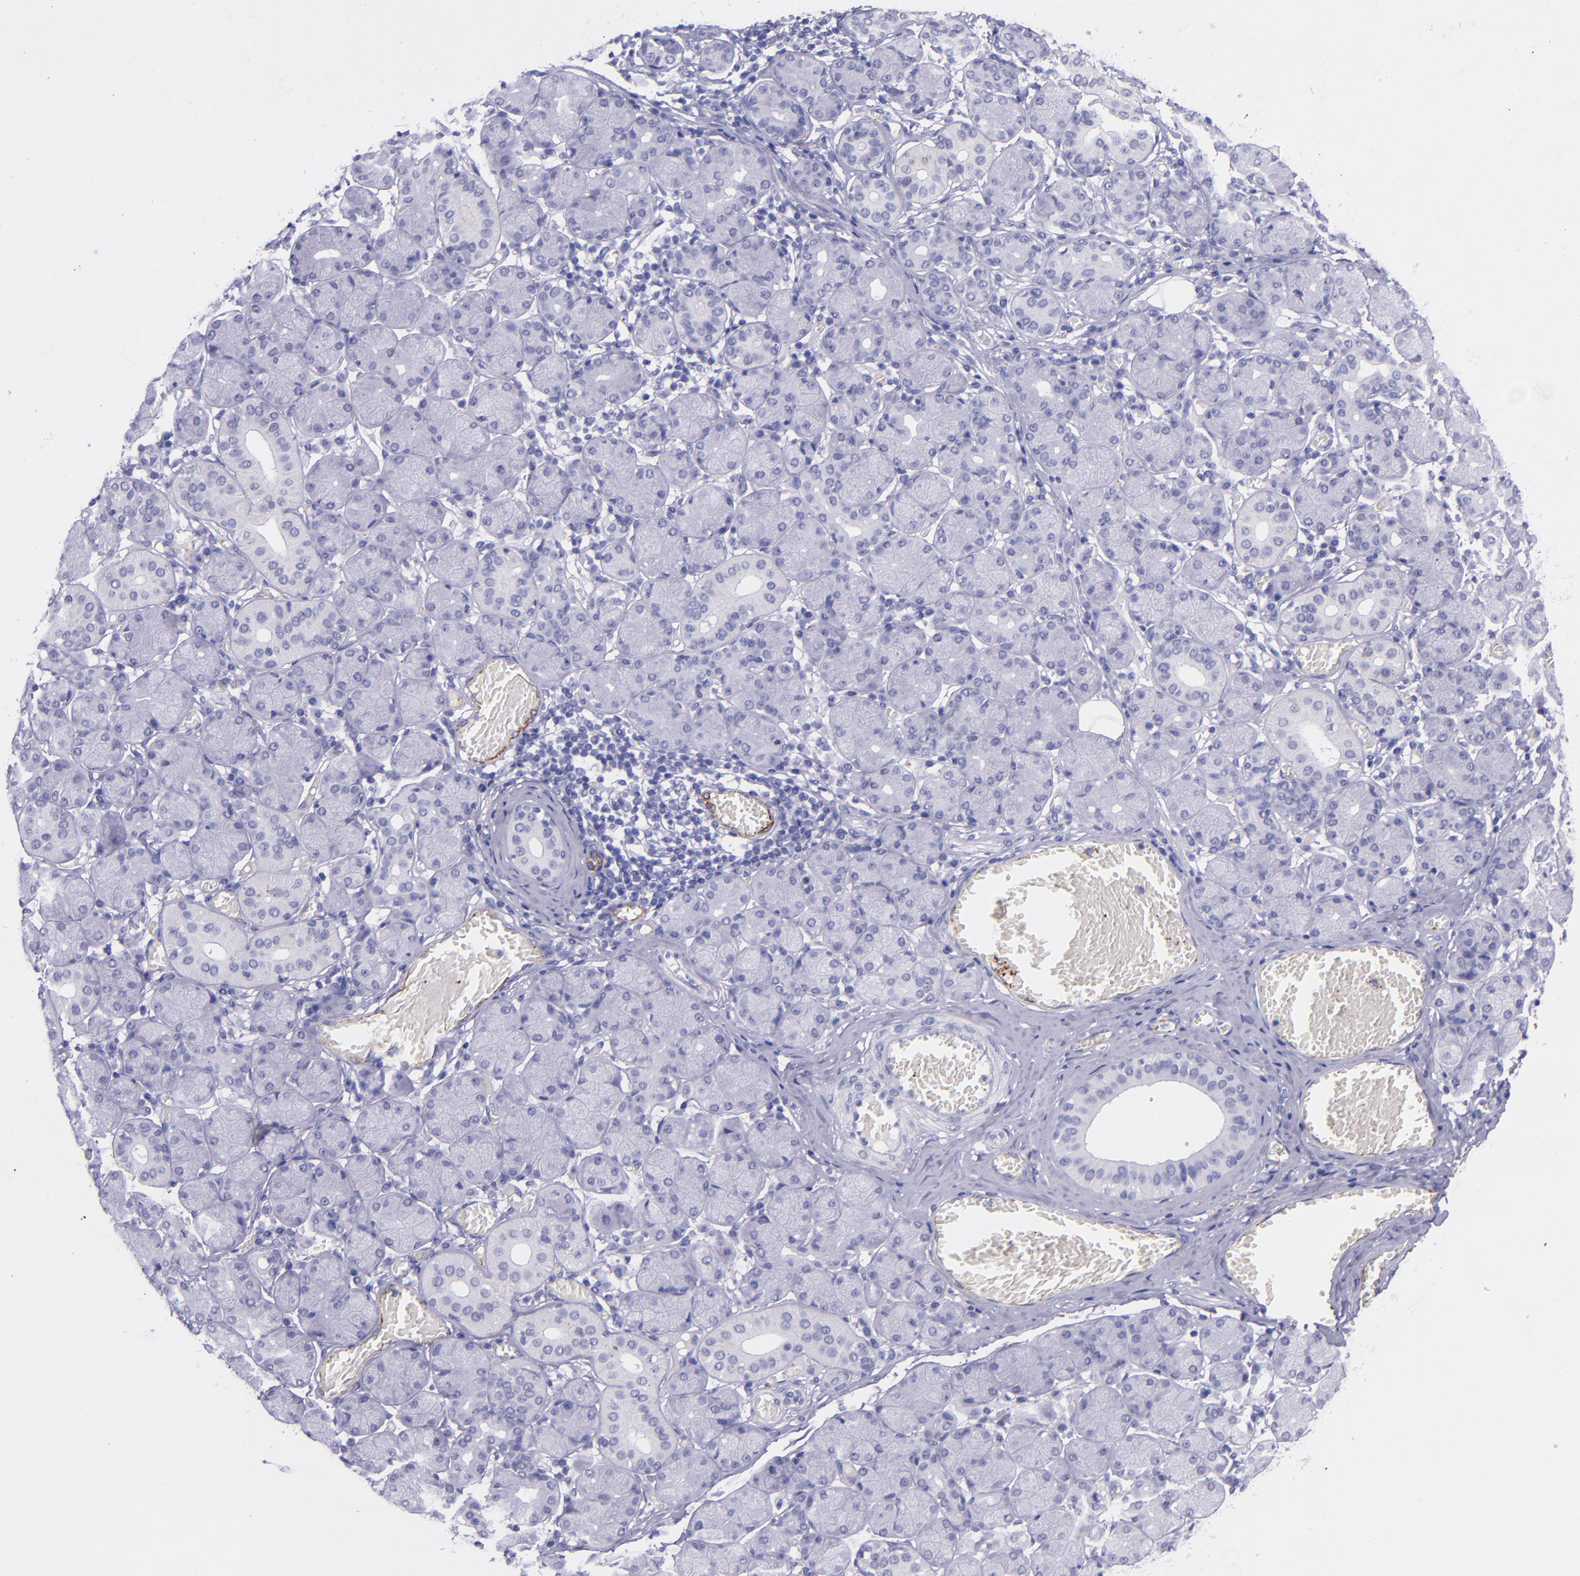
{"staining": {"intensity": "negative", "quantity": "none", "location": "none"}, "tissue": "salivary gland", "cell_type": "Glandular cells", "image_type": "normal", "snomed": [{"axis": "morphology", "description": "Normal tissue, NOS"}, {"axis": "topography", "description": "Salivary gland"}], "caption": "The image displays no significant expression in glandular cells of salivary gland.", "gene": "SELE", "patient": {"sex": "female", "age": 24}}